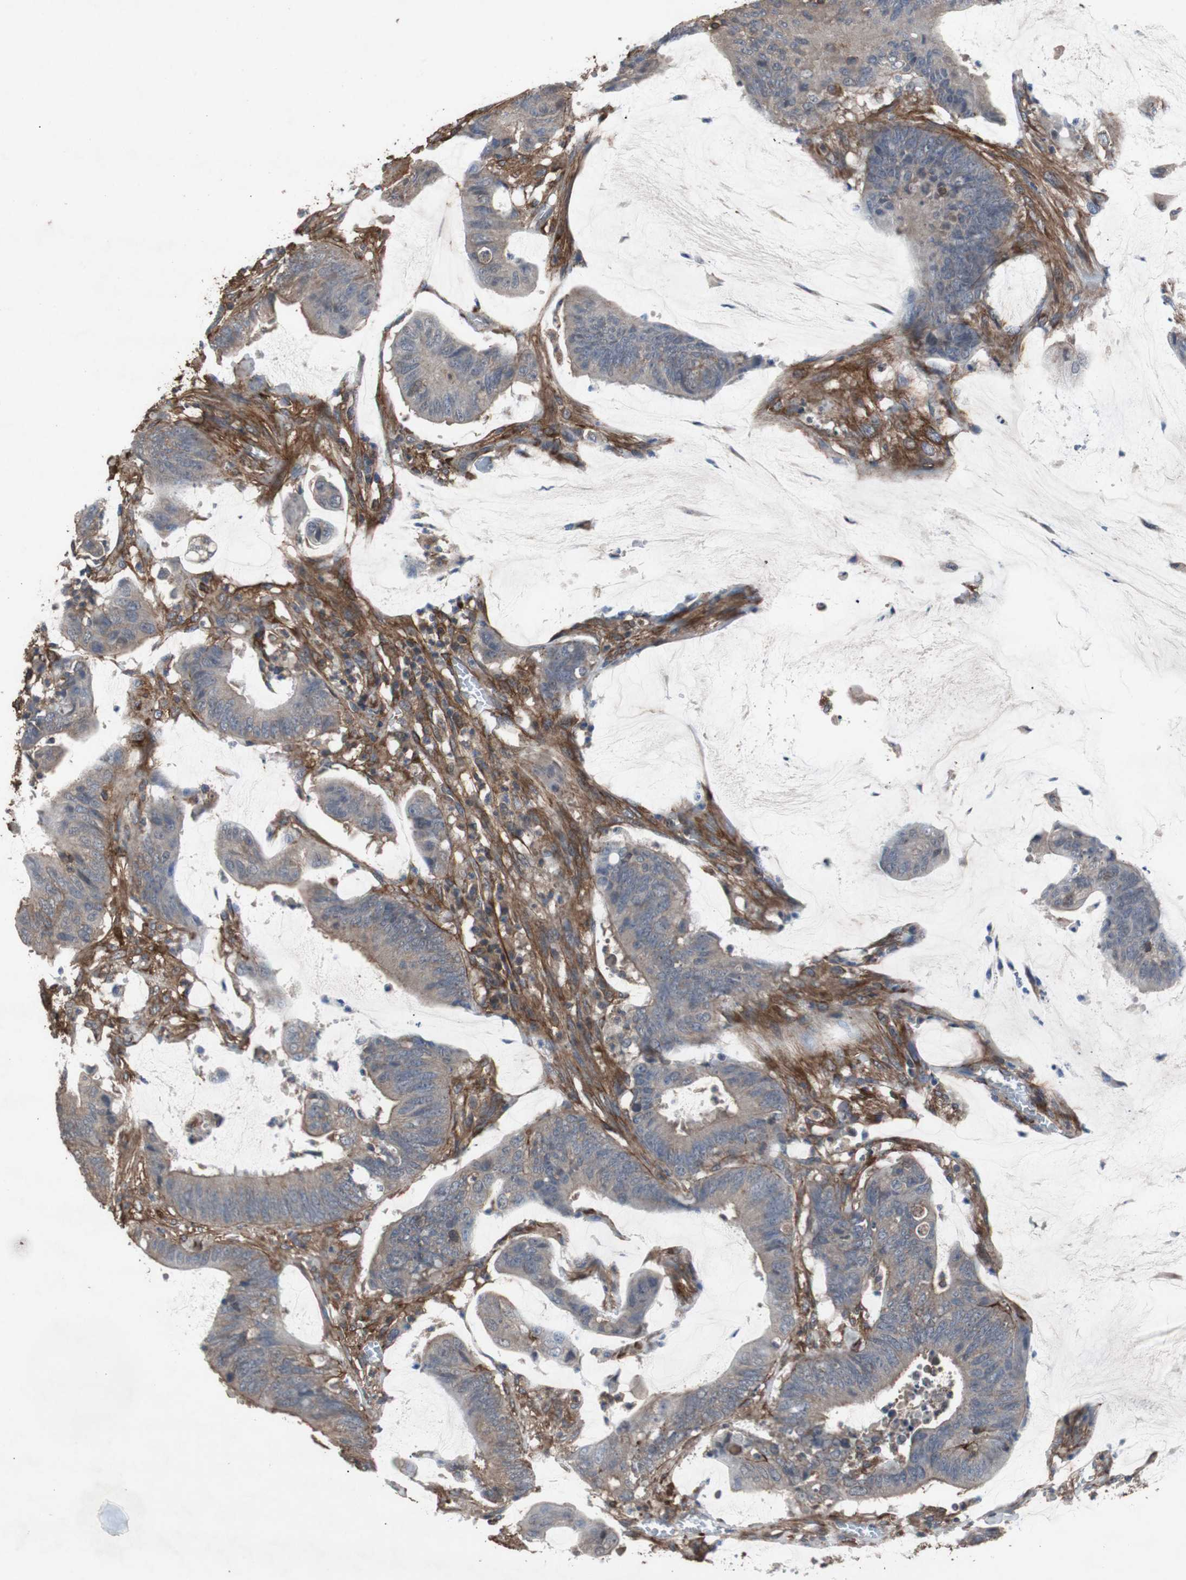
{"staining": {"intensity": "weak", "quantity": ">75%", "location": "cytoplasmic/membranous"}, "tissue": "colorectal cancer", "cell_type": "Tumor cells", "image_type": "cancer", "snomed": [{"axis": "morphology", "description": "Adenocarcinoma, NOS"}, {"axis": "topography", "description": "Rectum"}], "caption": "Human colorectal adenocarcinoma stained with a protein marker demonstrates weak staining in tumor cells.", "gene": "COL6A2", "patient": {"sex": "female", "age": 66}}